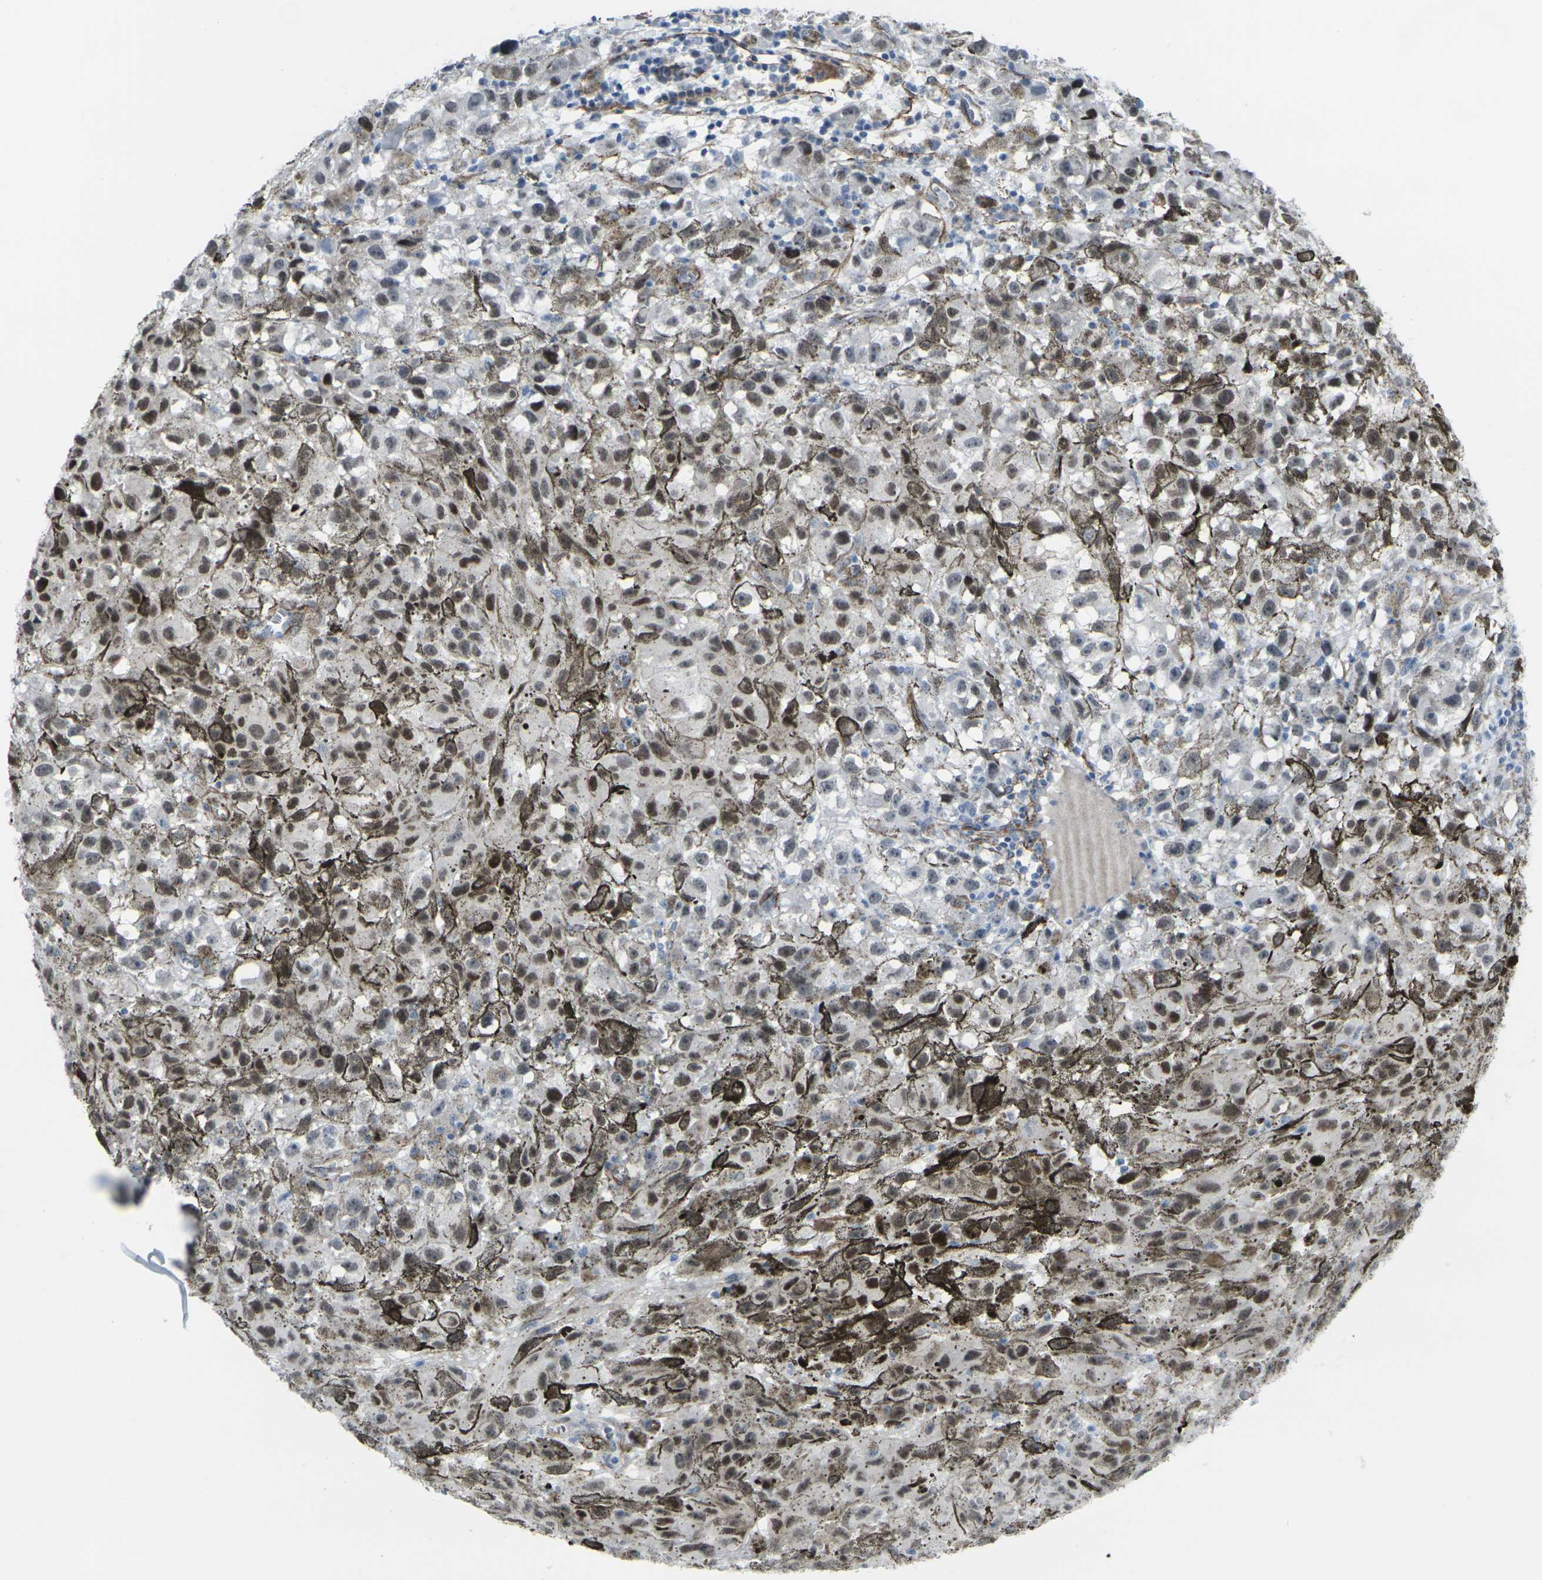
{"staining": {"intensity": "moderate", "quantity": "25%-75%", "location": "nuclear"}, "tissue": "melanoma", "cell_type": "Tumor cells", "image_type": "cancer", "snomed": [{"axis": "morphology", "description": "Malignant melanoma, NOS"}, {"axis": "topography", "description": "Skin"}], "caption": "Immunohistochemistry of human malignant melanoma reveals medium levels of moderate nuclear positivity in about 25%-75% of tumor cells.", "gene": "CDH11", "patient": {"sex": "female", "age": 104}}